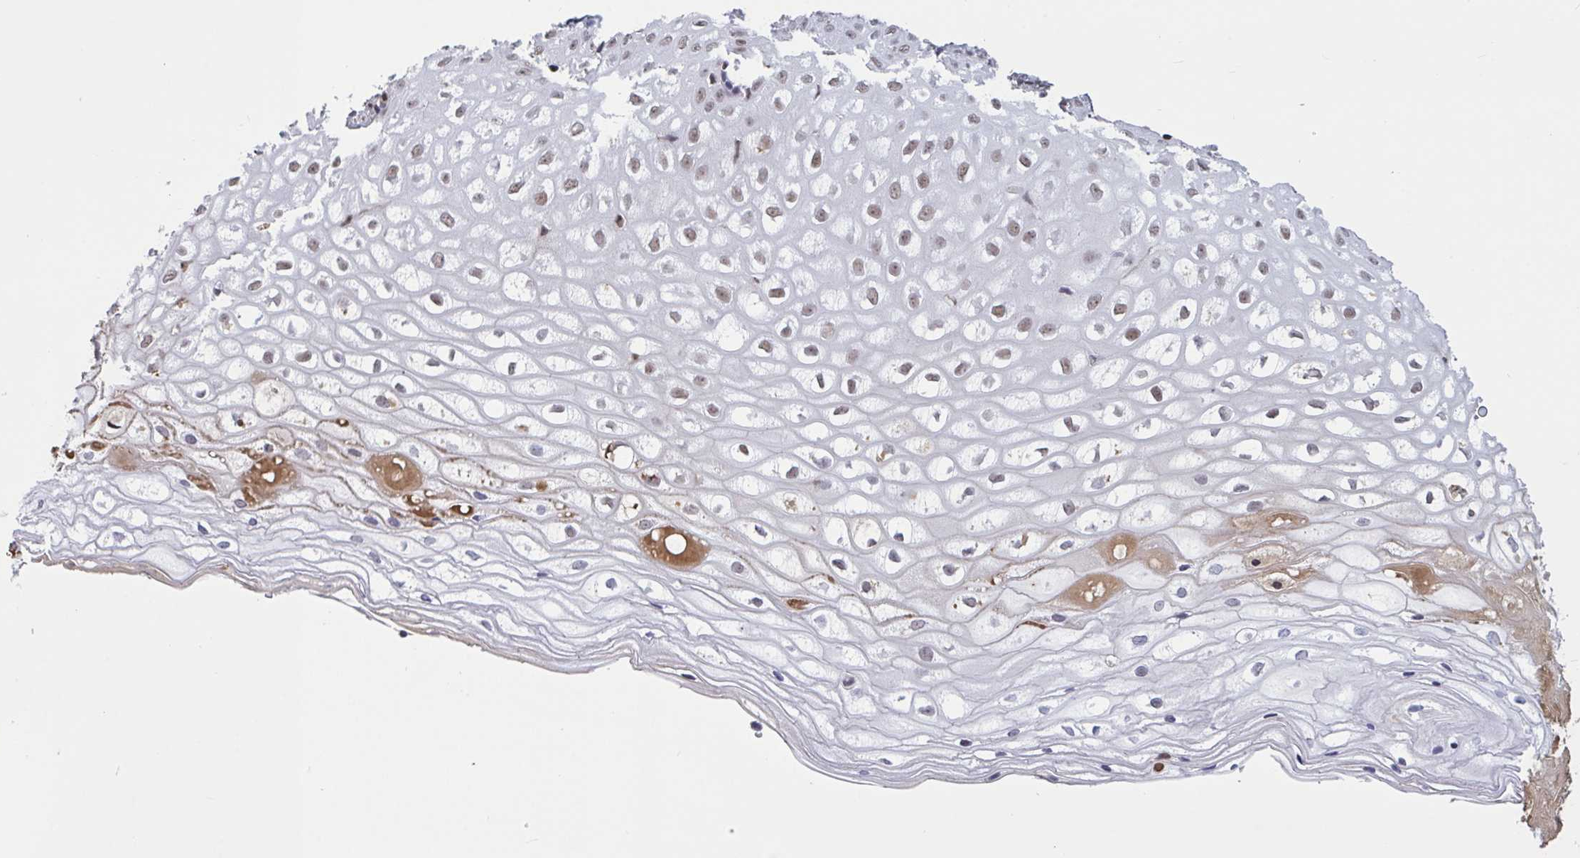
{"staining": {"intensity": "weak", "quantity": "<25%", "location": "nuclear"}, "tissue": "cervix", "cell_type": "Glandular cells", "image_type": "normal", "snomed": [{"axis": "morphology", "description": "Normal tissue, NOS"}, {"axis": "topography", "description": "Cervix"}], "caption": "Human cervix stained for a protein using immunohistochemistry (IHC) shows no staining in glandular cells.", "gene": "BCL7B", "patient": {"sex": "female", "age": 36}}